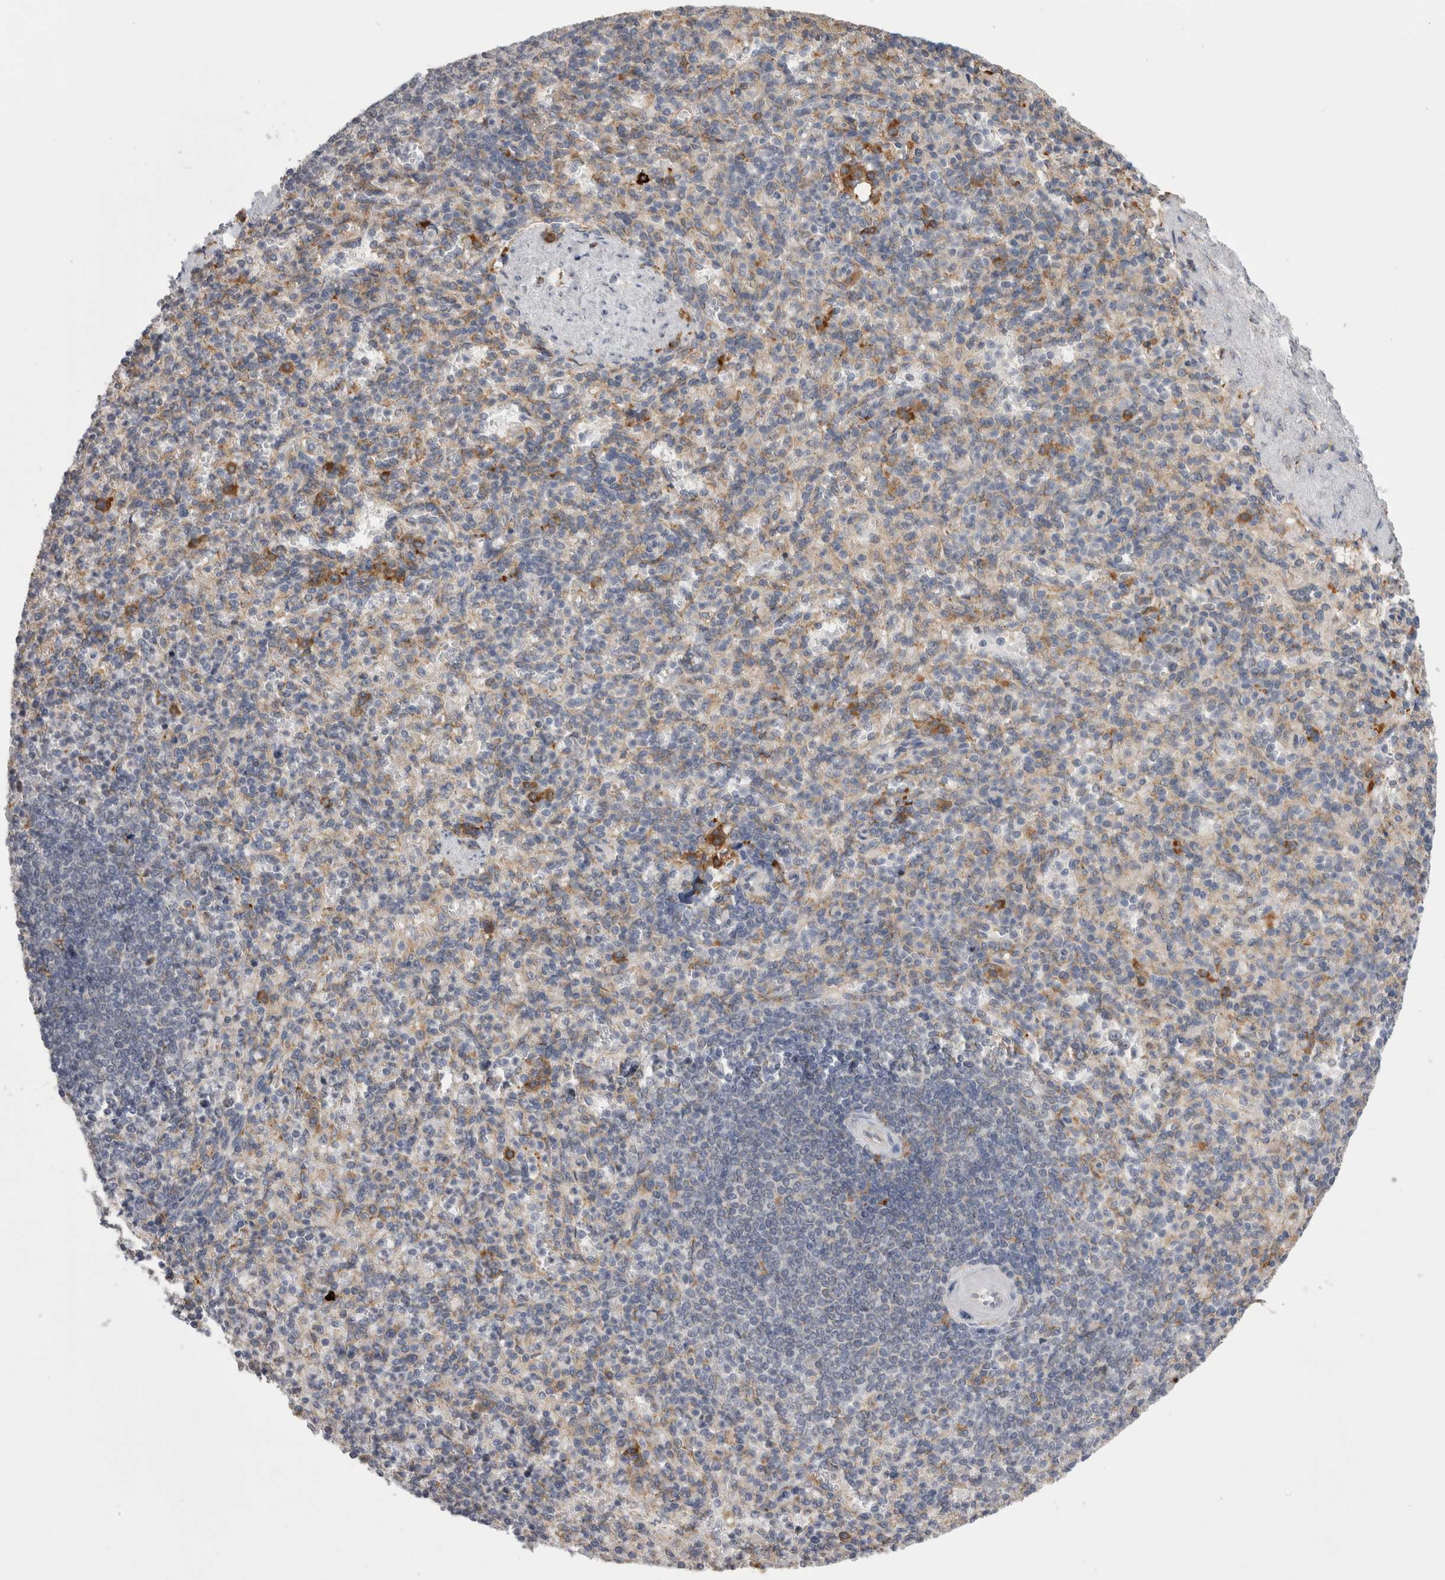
{"staining": {"intensity": "moderate", "quantity": "<25%", "location": "cytoplasmic/membranous"}, "tissue": "spleen", "cell_type": "Cells in red pulp", "image_type": "normal", "snomed": [{"axis": "morphology", "description": "Normal tissue, NOS"}, {"axis": "topography", "description": "Spleen"}], "caption": "The photomicrograph exhibits a brown stain indicating the presence of a protein in the cytoplasmic/membranous of cells in red pulp in spleen. (DAB (3,3'-diaminobenzidine) IHC with brightfield microscopy, high magnification).", "gene": "ZNF341", "patient": {"sex": "female", "age": 74}}